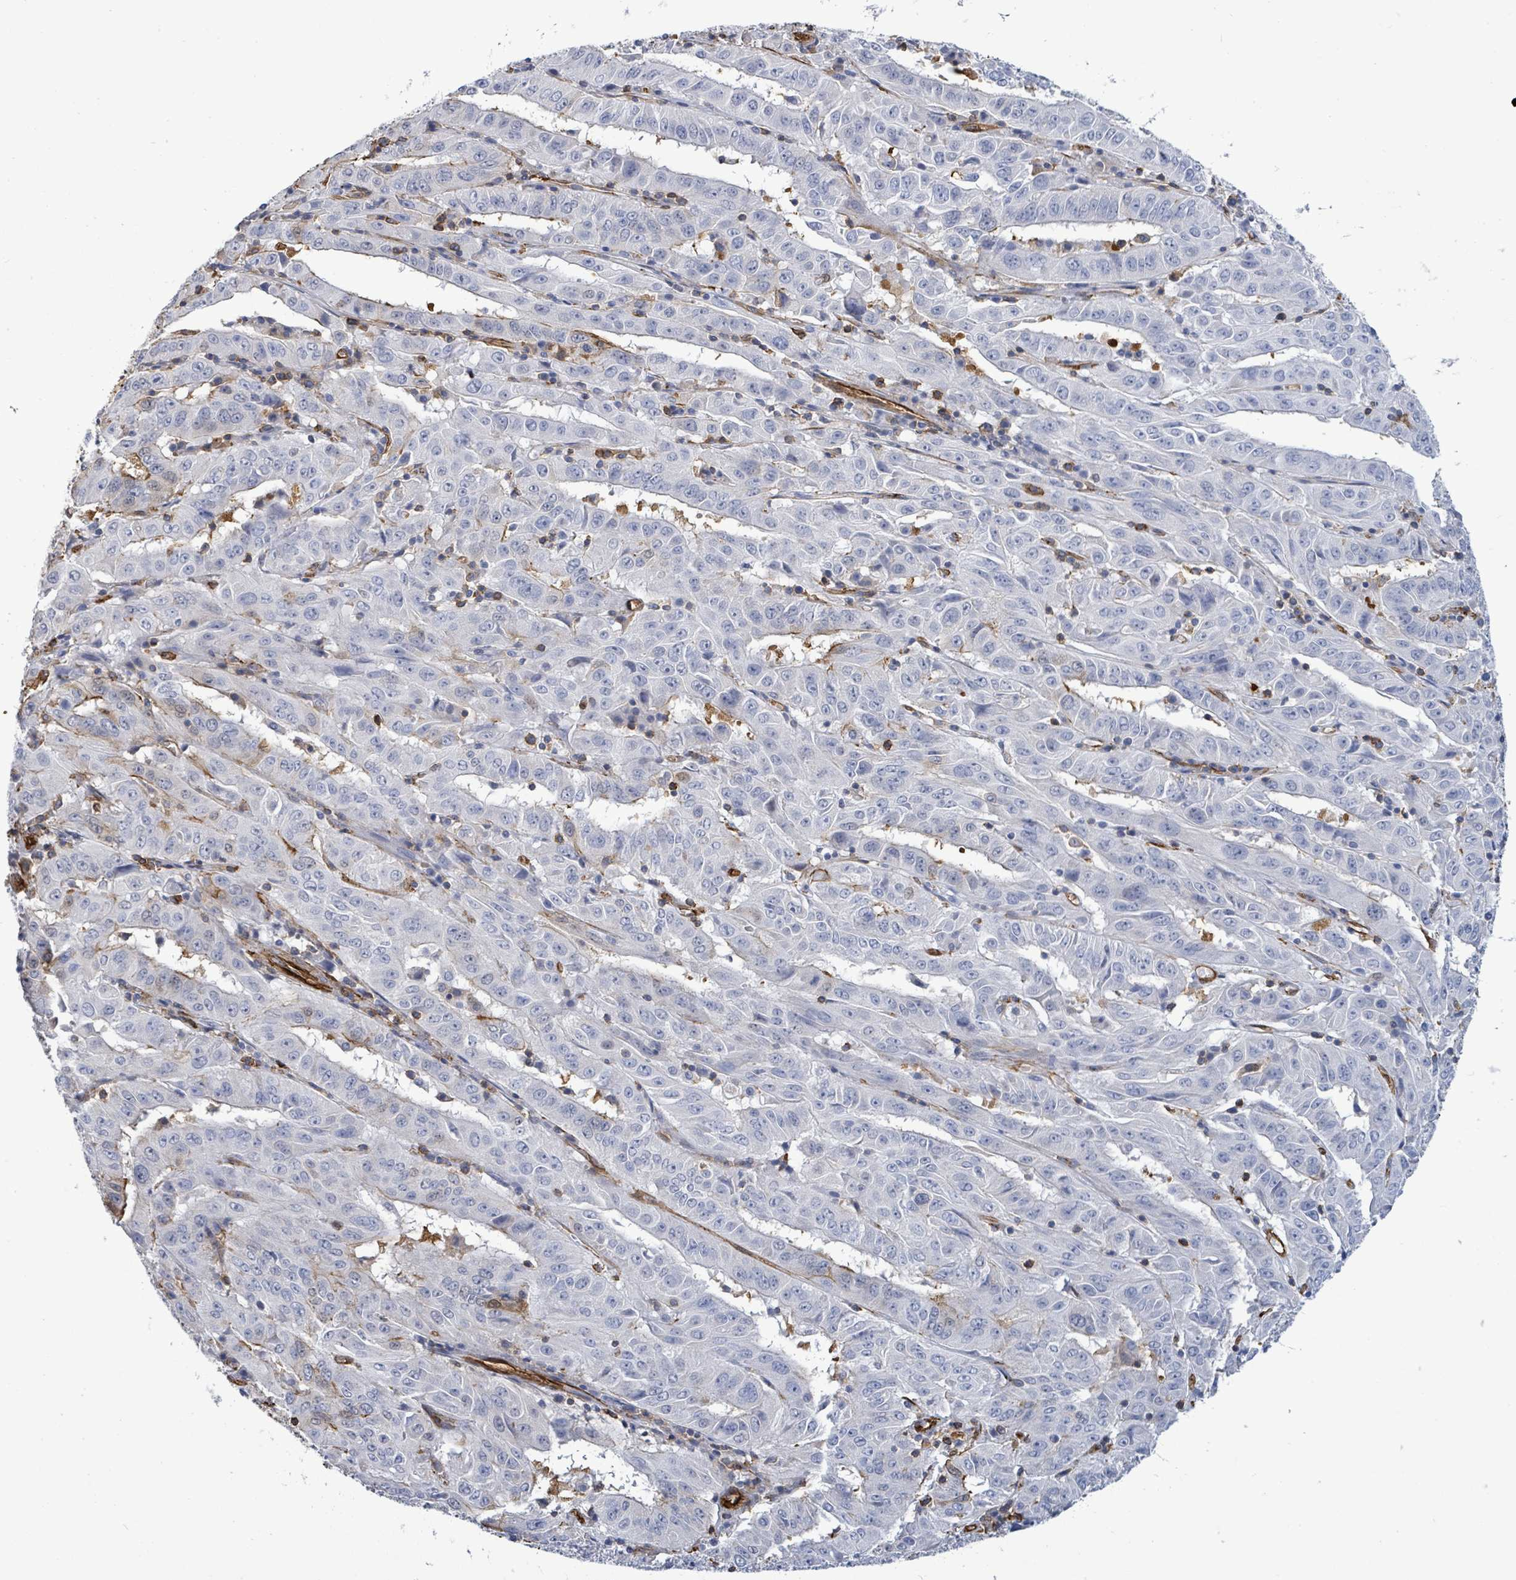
{"staining": {"intensity": "moderate", "quantity": "<25%", "location": "cytoplasmic/membranous"}, "tissue": "pancreatic cancer", "cell_type": "Tumor cells", "image_type": "cancer", "snomed": [{"axis": "morphology", "description": "Adenocarcinoma, NOS"}, {"axis": "topography", "description": "Pancreas"}], "caption": "Human pancreatic cancer (adenocarcinoma) stained with a protein marker demonstrates moderate staining in tumor cells.", "gene": "PRKRIP1", "patient": {"sex": "male", "age": 63}}